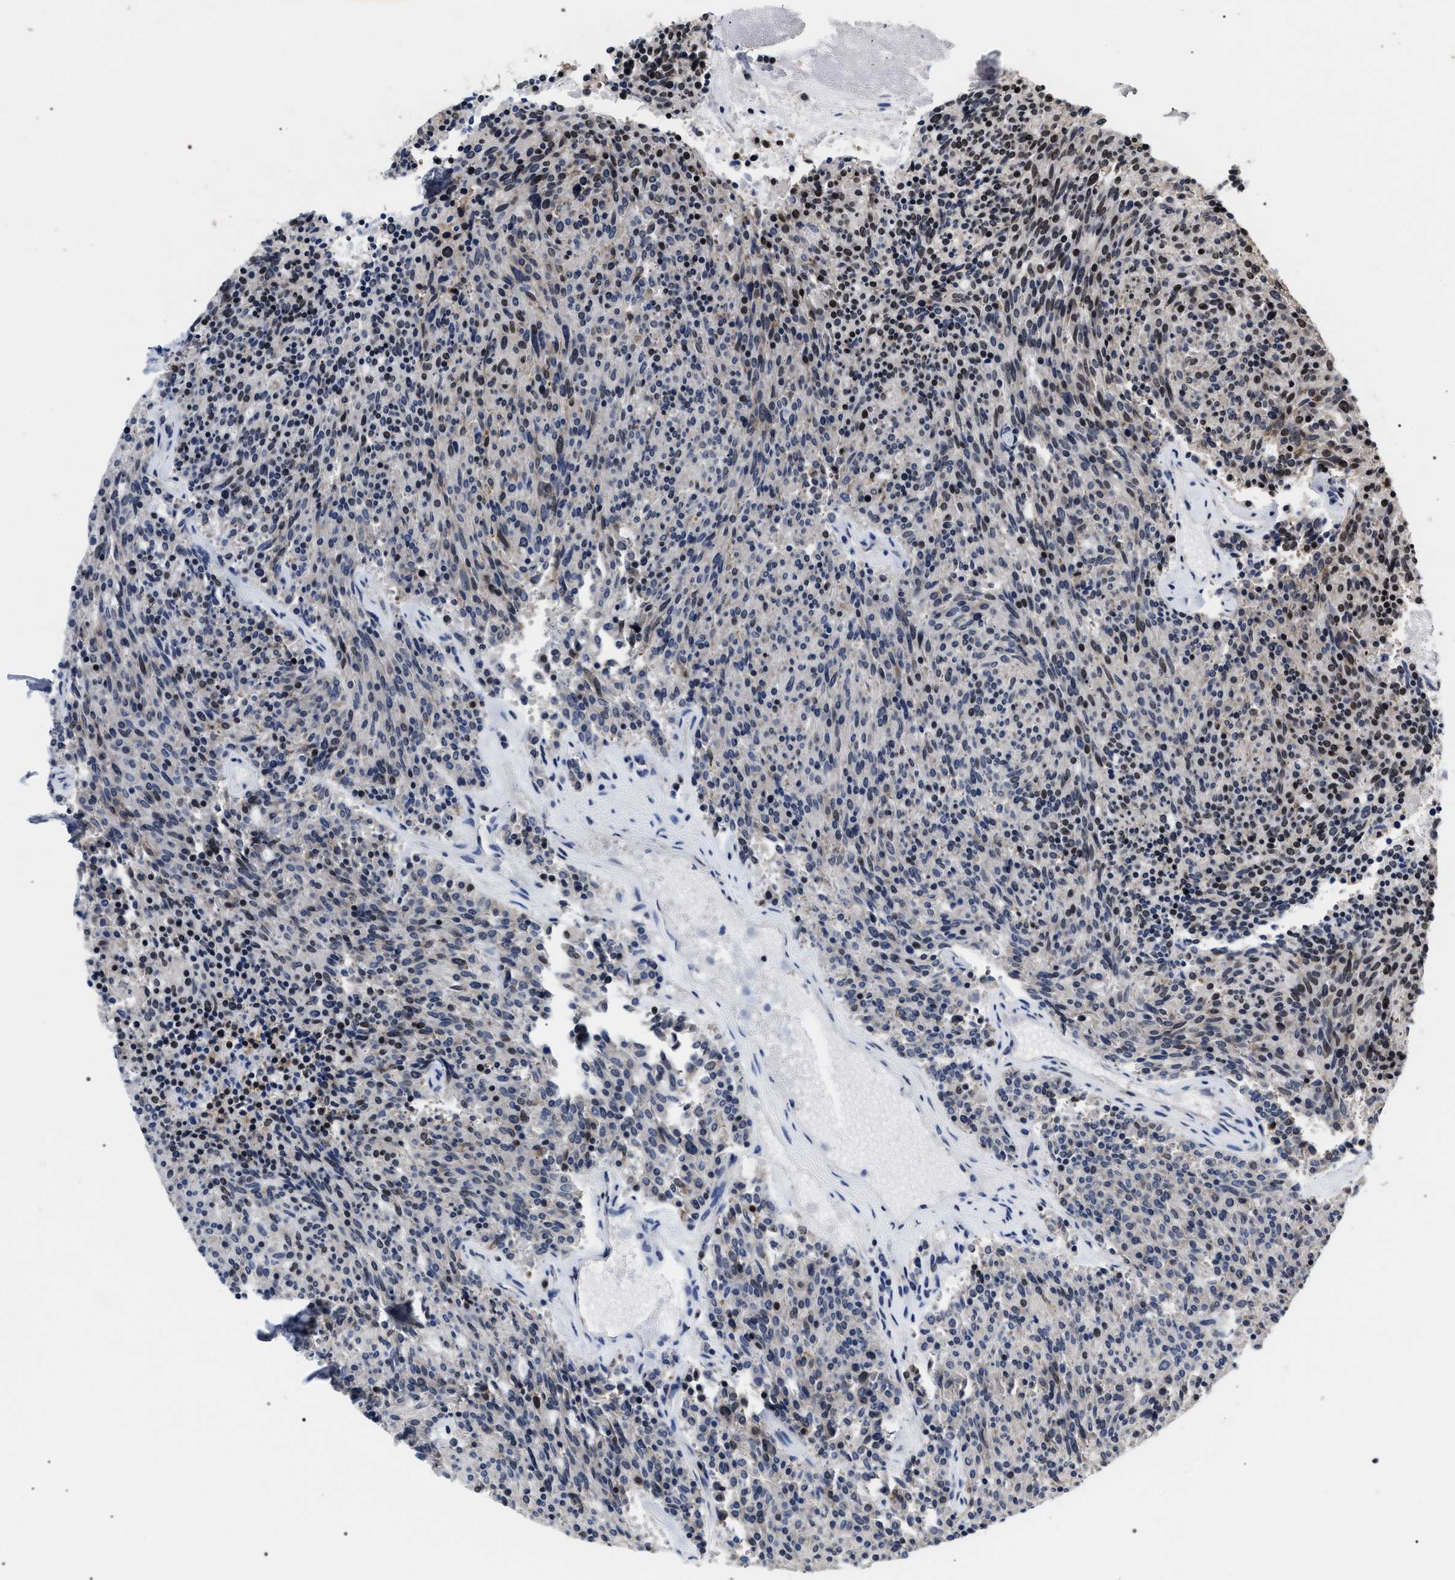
{"staining": {"intensity": "moderate", "quantity": "<25%", "location": "nuclear"}, "tissue": "carcinoid", "cell_type": "Tumor cells", "image_type": "cancer", "snomed": [{"axis": "morphology", "description": "Carcinoid, malignant, NOS"}, {"axis": "topography", "description": "Pancreas"}], "caption": "IHC of malignant carcinoid displays low levels of moderate nuclear staining in approximately <25% of tumor cells.", "gene": "RRP1B", "patient": {"sex": "female", "age": 54}}